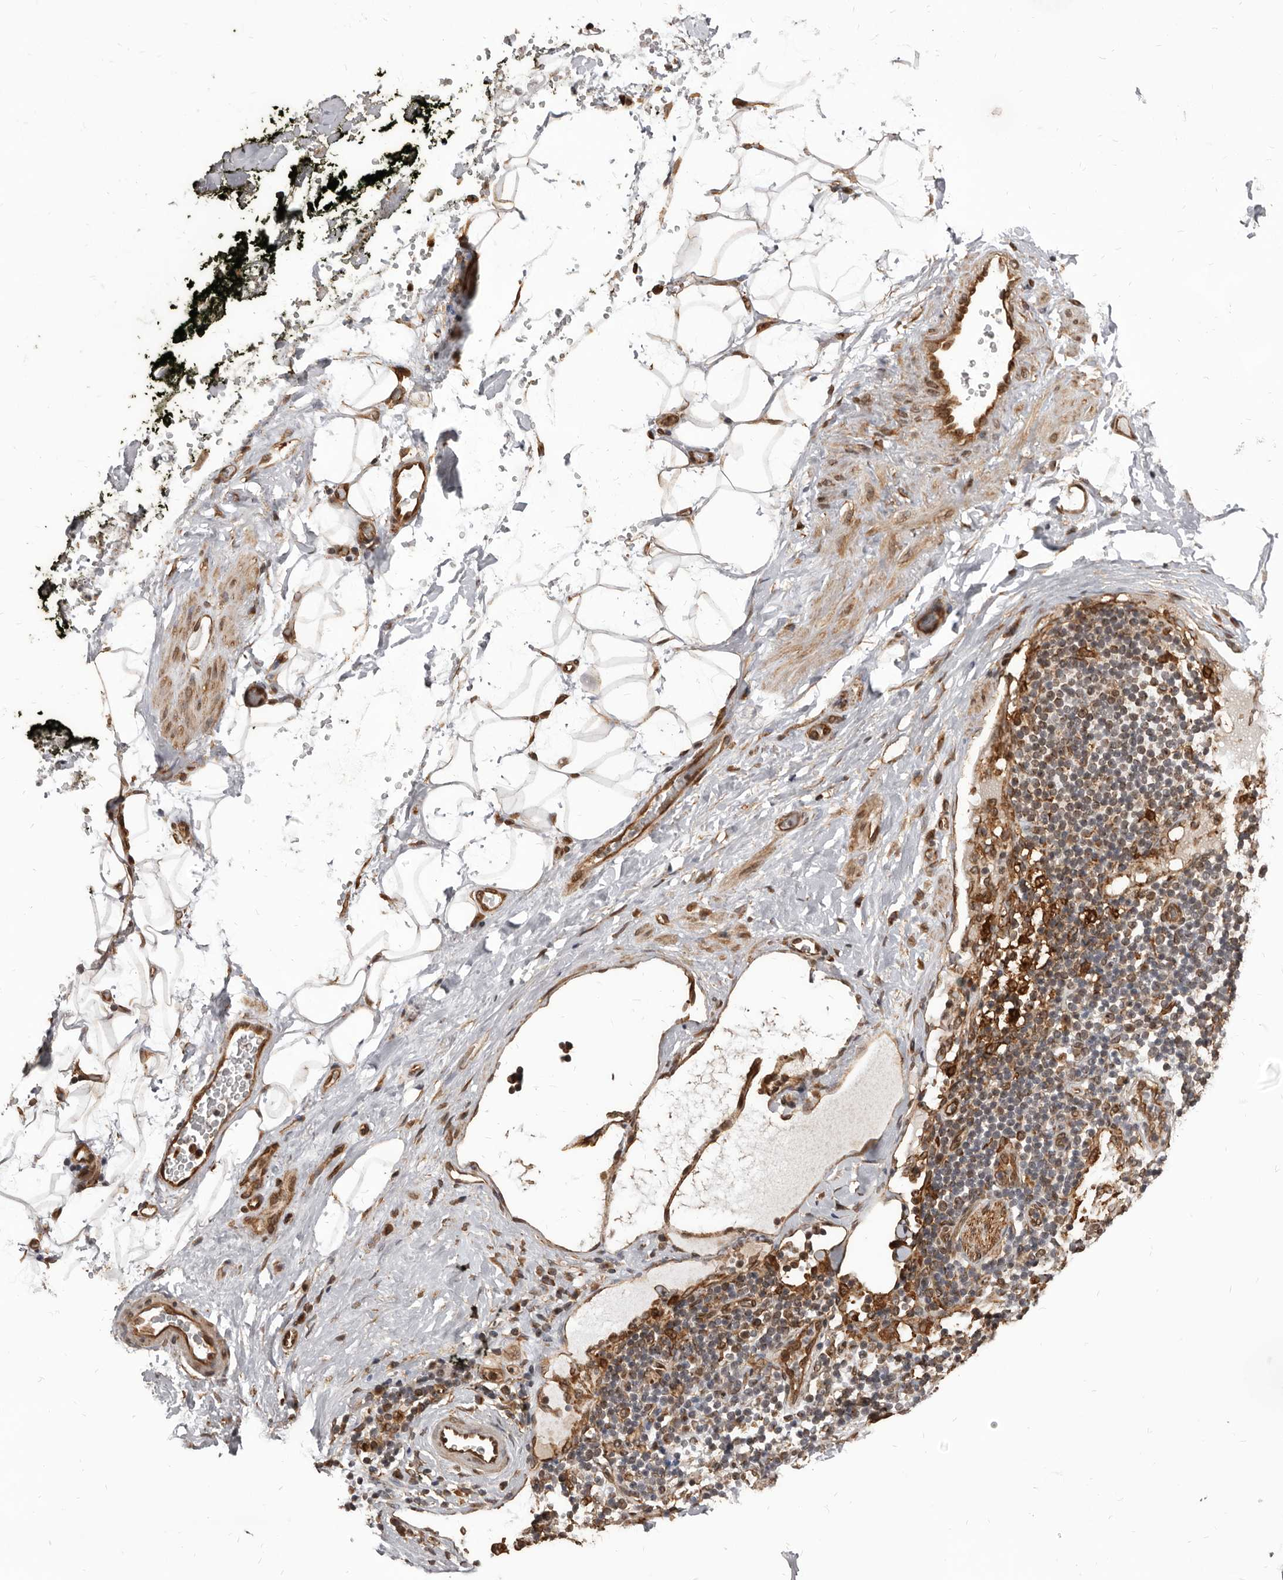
{"staining": {"intensity": "moderate", "quantity": ">75%", "location": "cytoplasmic/membranous,nuclear"}, "tissue": "adipose tissue", "cell_type": "Adipocytes", "image_type": "normal", "snomed": [{"axis": "morphology", "description": "Normal tissue, NOS"}, {"axis": "morphology", "description": "Adenocarcinoma, NOS"}, {"axis": "topography", "description": "Pancreas"}, {"axis": "topography", "description": "Peripheral nerve tissue"}], "caption": "Immunohistochemistry (IHC) of normal human adipose tissue demonstrates medium levels of moderate cytoplasmic/membranous,nuclear positivity in approximately >75% of adipocytes. (Stains: DAB (3,3'-diaminobenzidine) in brown, nuclei in blue, Microscopy: brightfield microscopy at high magnification).", "gene": "ADAMTS20", "patient": {"sex": "male", "age": 59}}